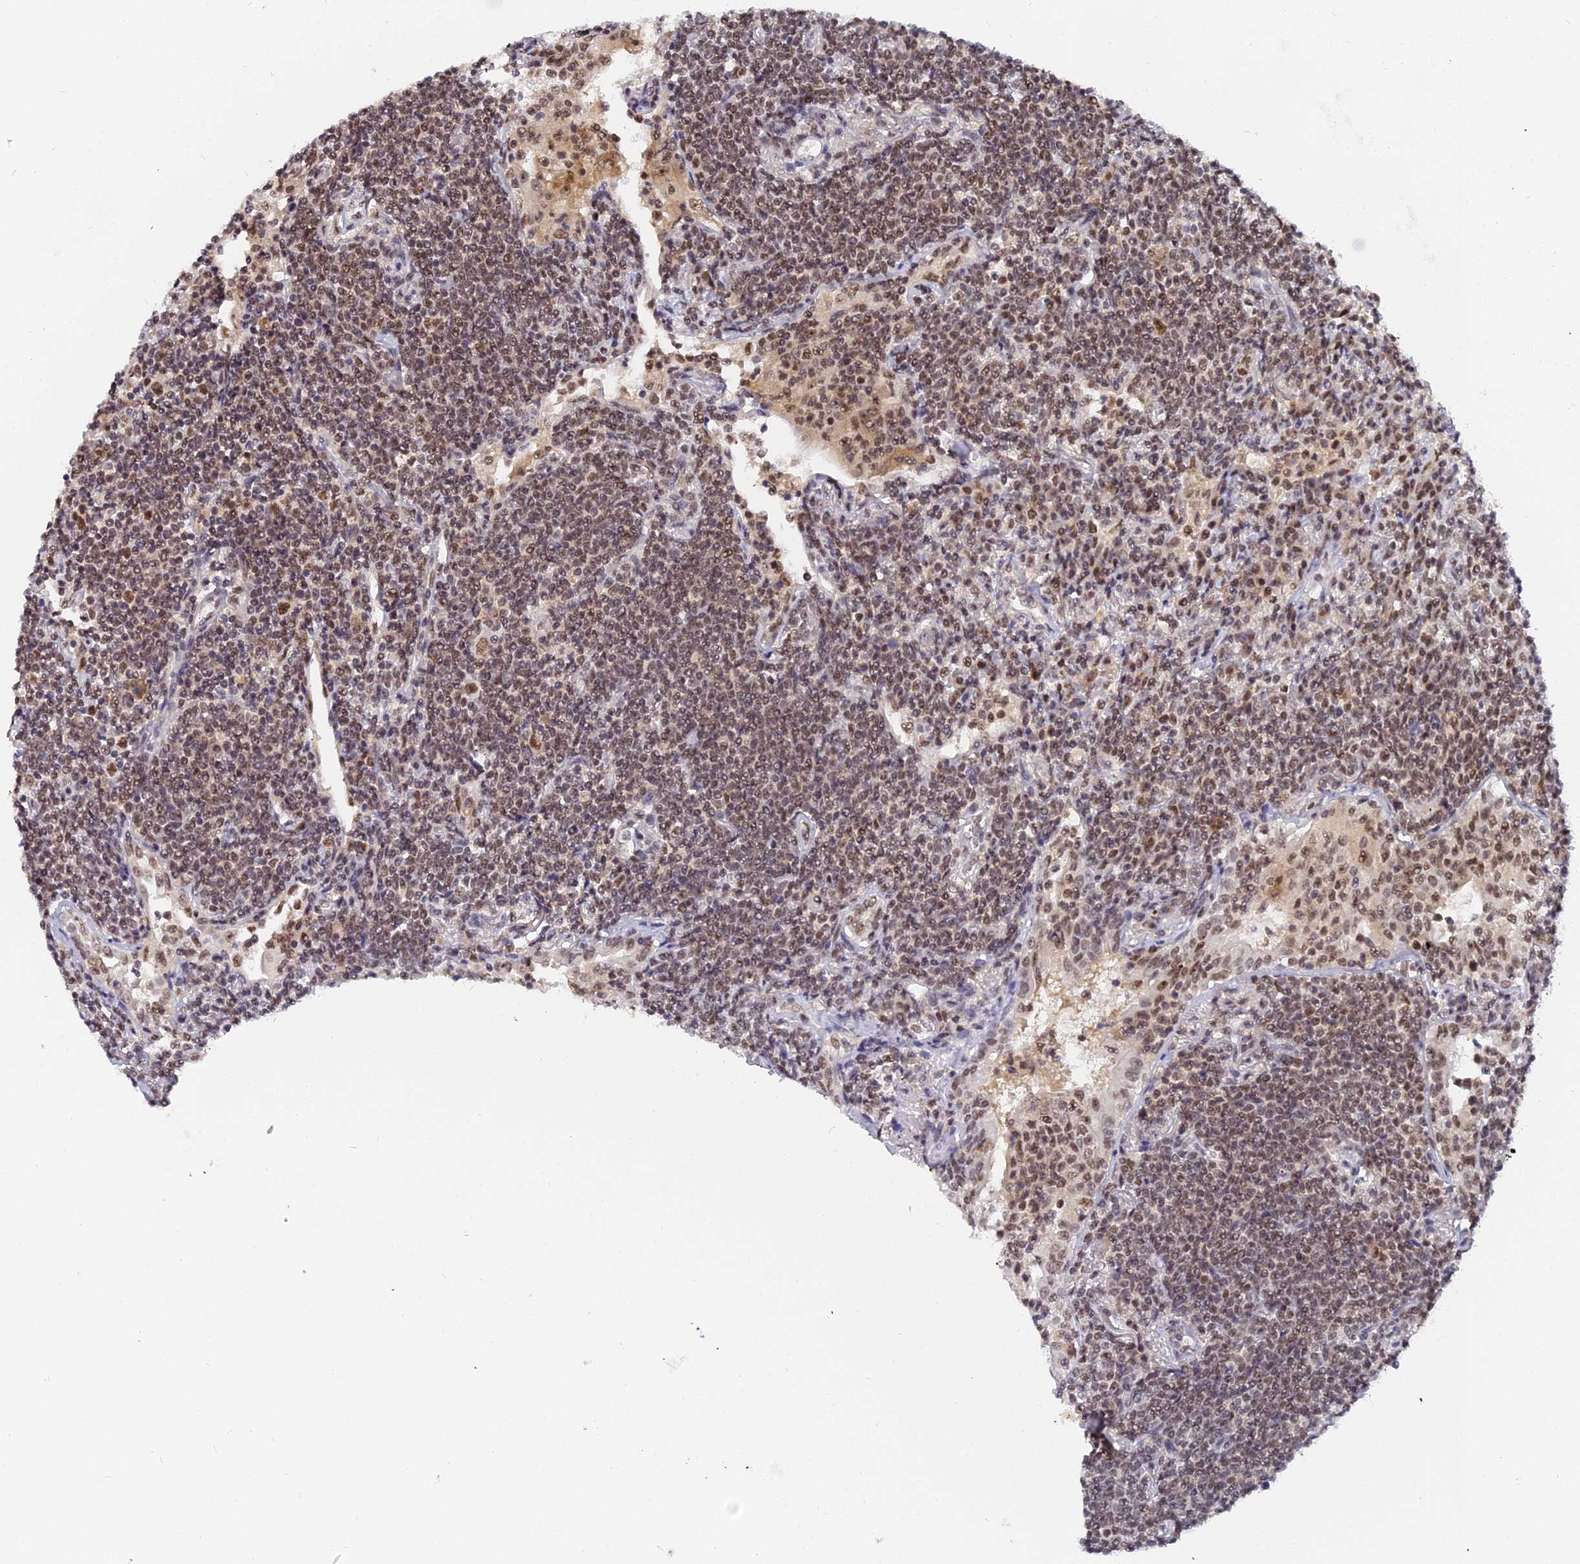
{"staining": {"intensity": "moderate", "quantity": ">75%", "location": "nuclear"}, "tissue": "lymphoma", "cell_type": "Tumor cells", "image_type": "cancer", "snomed": [{"axis": "morphology", "description": "Malignant lymphoma, non-Hodgkin's type, Low grade"}, {"axis": "topography", "description": "Lung"}], "caption": "An image showing moderate nuclear positivity in about >75% of tumor cells in low-grade malignant lymphoma, non-Hodgkin's type, as visualized by brown immunohistochemical staining.", "gene": "EXOSC3", "patient": {"sex": "female", "age": 71}}